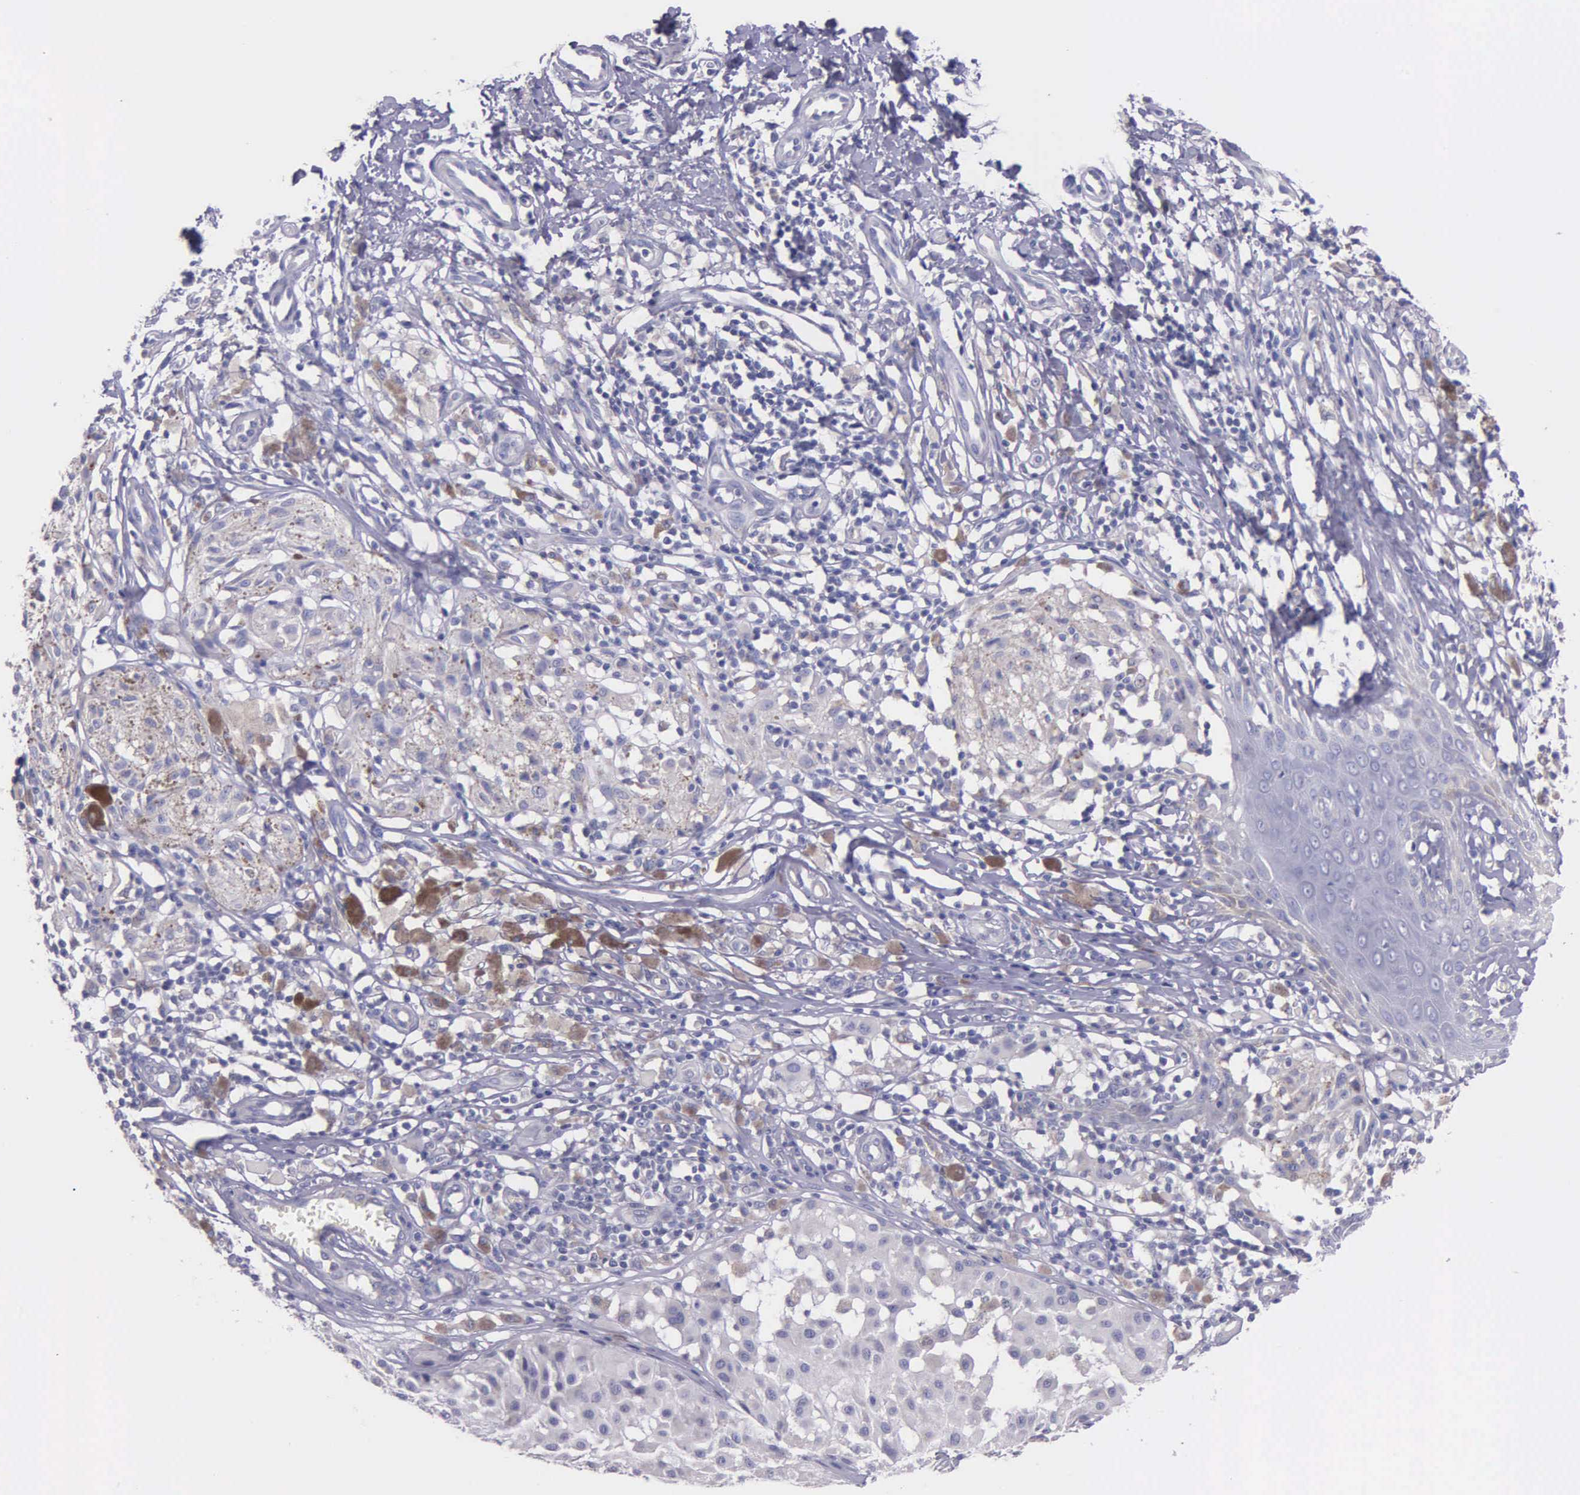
{"staining": {"intensity": "negative", "quantity": "none", "location": "none"}, "tissue": "melanoma", "cell_type": "Tumor cells", "image_type": "cancer", "snomed": [{"axis": "morphology", "description": "Malignant melanoma, NOS"}, {"axis": "topography", "description": "Skin"}], "caption": "Tumor cells are negative for brown protein staining in malignant melanoma.", "gene": "MIA2", "patient": {"sex": "male", "age": 36}}